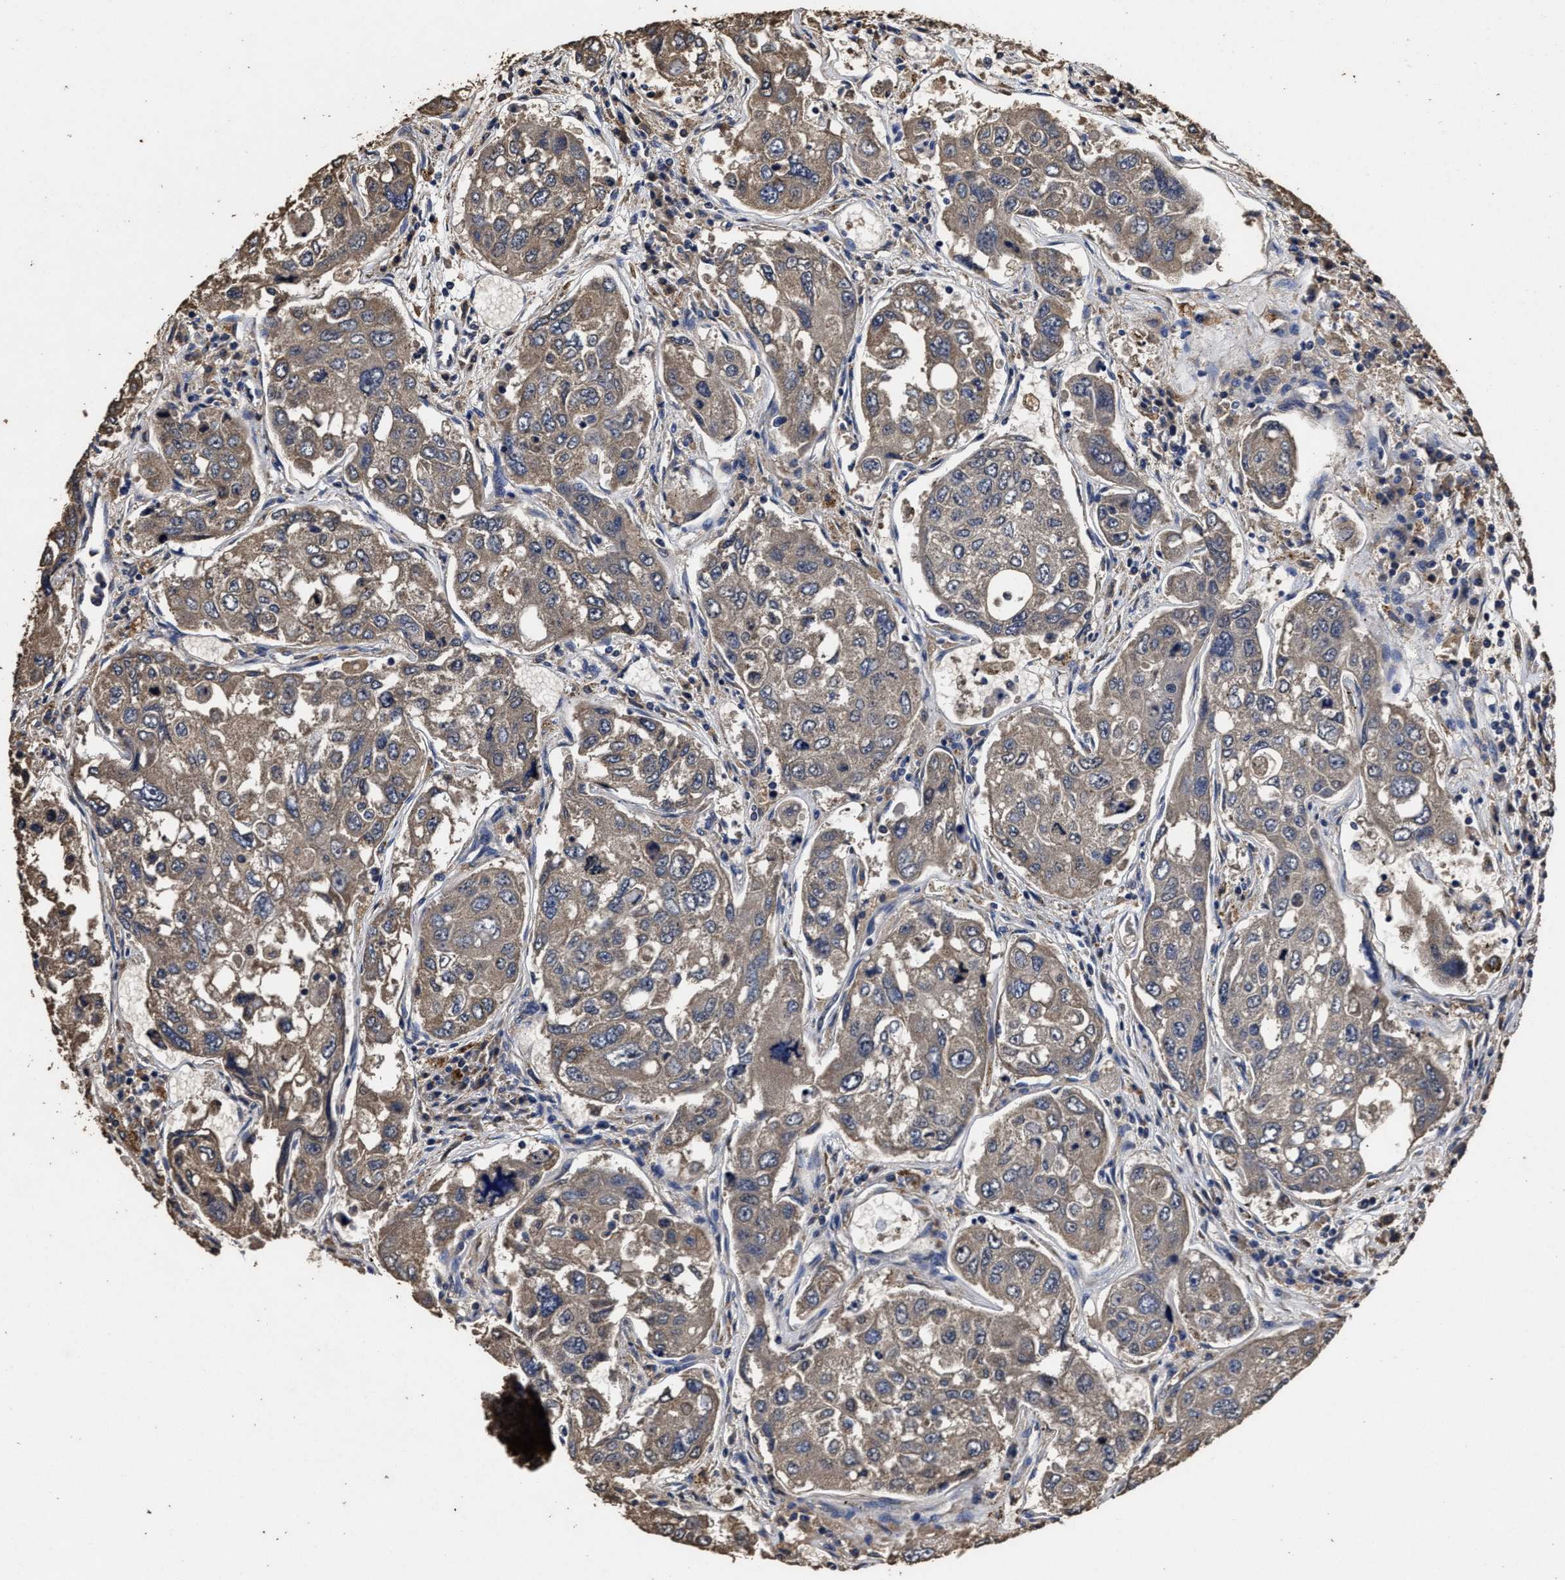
{"staining": {"intensity": "weak", "quantity": ">75%", "location": "cytoplasmic/membranous"}, "tissue": "urothelial cancer", "cell_type": "Tumor cells", "image_type": "cancer", "snomed": [{"axis": "morphology", "description": "Urothelial carcinoma, High grade"}, {"axis": "topography", "description": "Lymph node"}, {"axis": "topography", "description": "Urinary bladder"}], "caption": "Weak cytoplasmic/membranous staining is present in about >75% of tumor cells in urothelial cancer.", "gene": "PPM1K", "patient": {"sex": "male", "age": 51}}